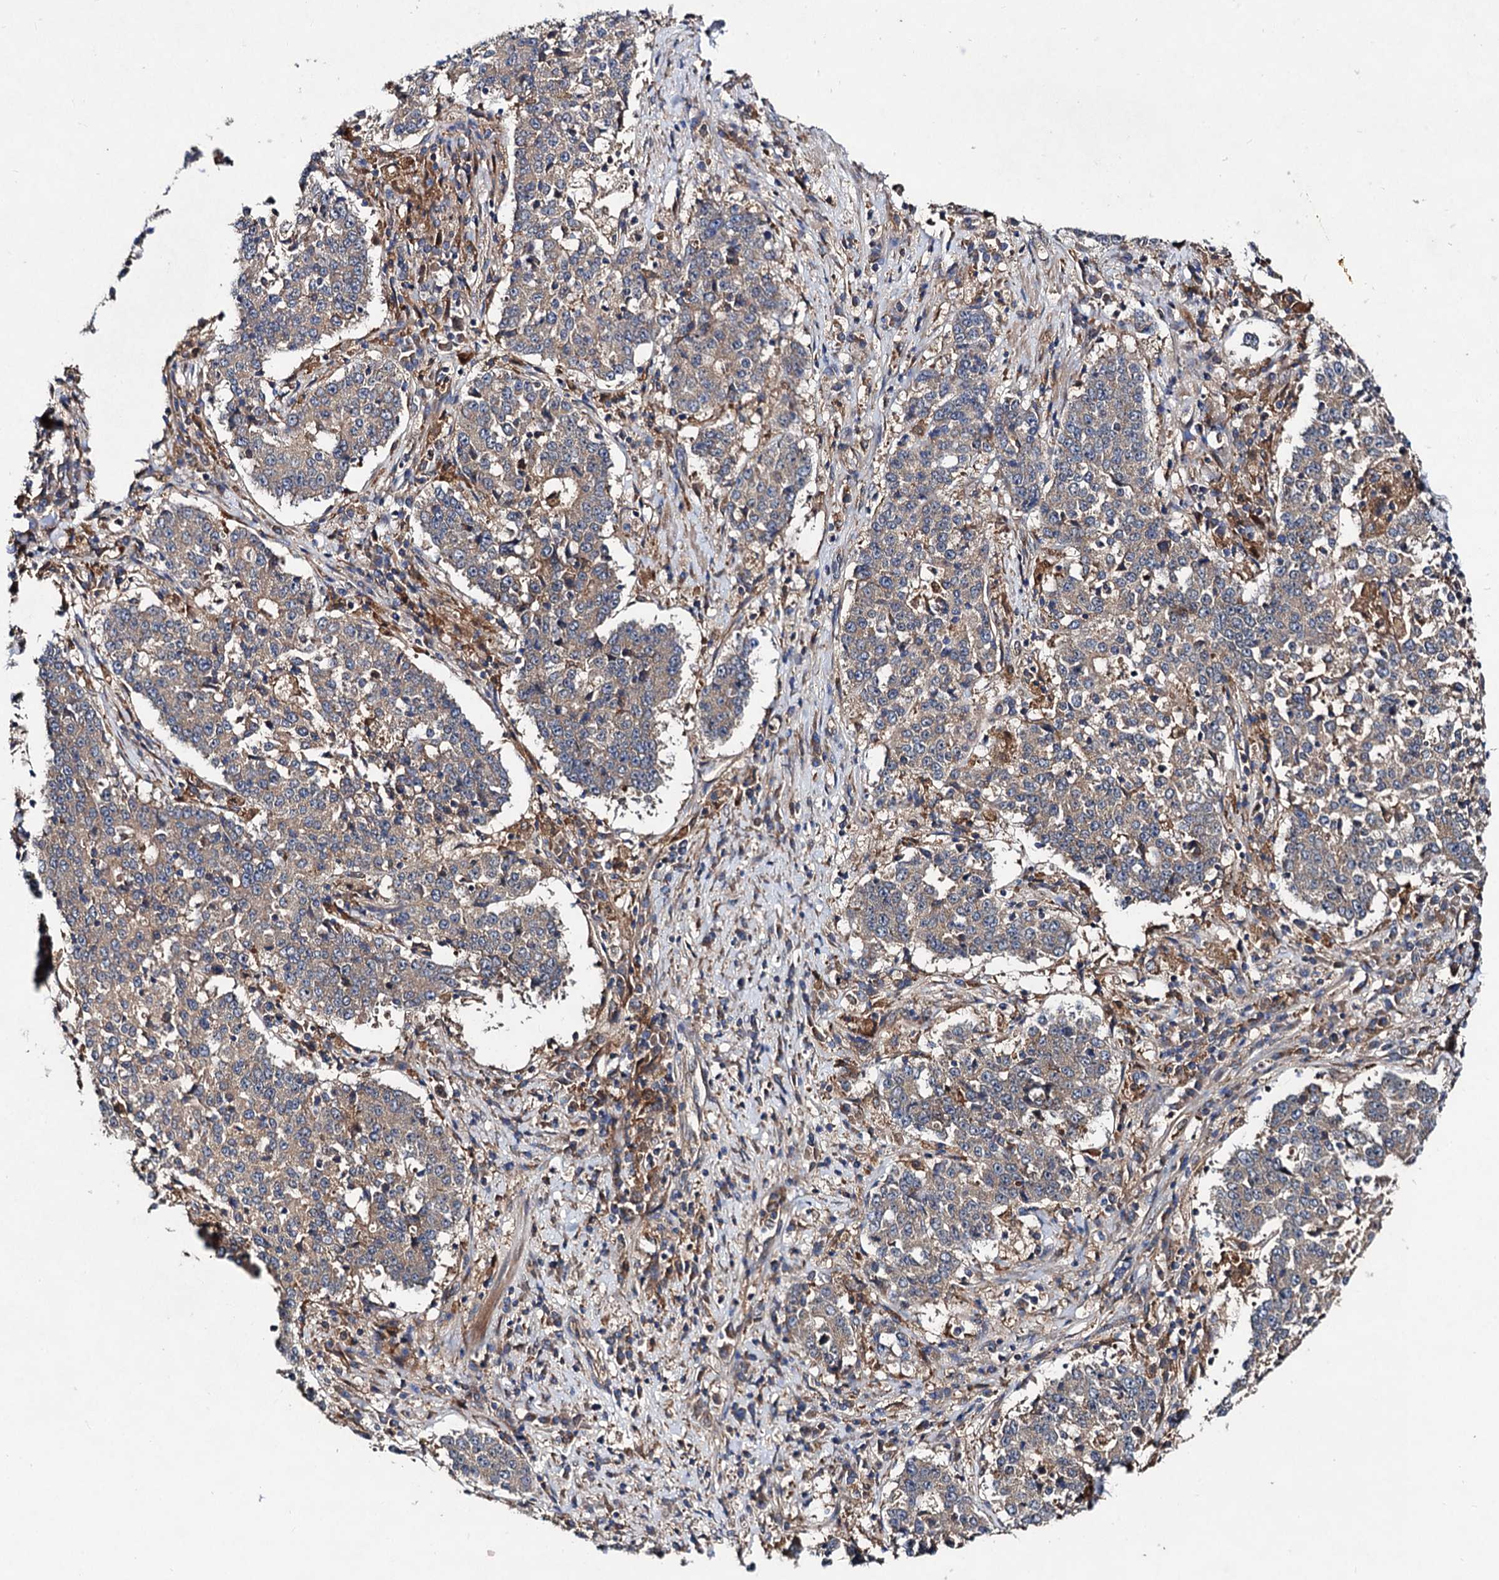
{"staining": {"intensity": "weak", "quantity": "<25%", "location": "cytoplasmic/membranous"}, "tissue": "stomach cancer", "cell_type": "Tumor cells", "image_type": "cancer", "snomed": [{"axis": "morphology", "description": "Adenocarcinoma, NOS"}, {"axis": "topography", "description": "Stomach"}], "caption": "Immunohistochemical staining of human stomach adenocarcinoma displays no significant staining in tumor cells. Brightfield microscopy of immunohistochemistry stained with DAB (3,3'-diaminobenzidine) (brown) and hematoxylin (blue), captured at high magnification.", "gene": "VPS29", "patient": {"sex": "male", "age": 59}}